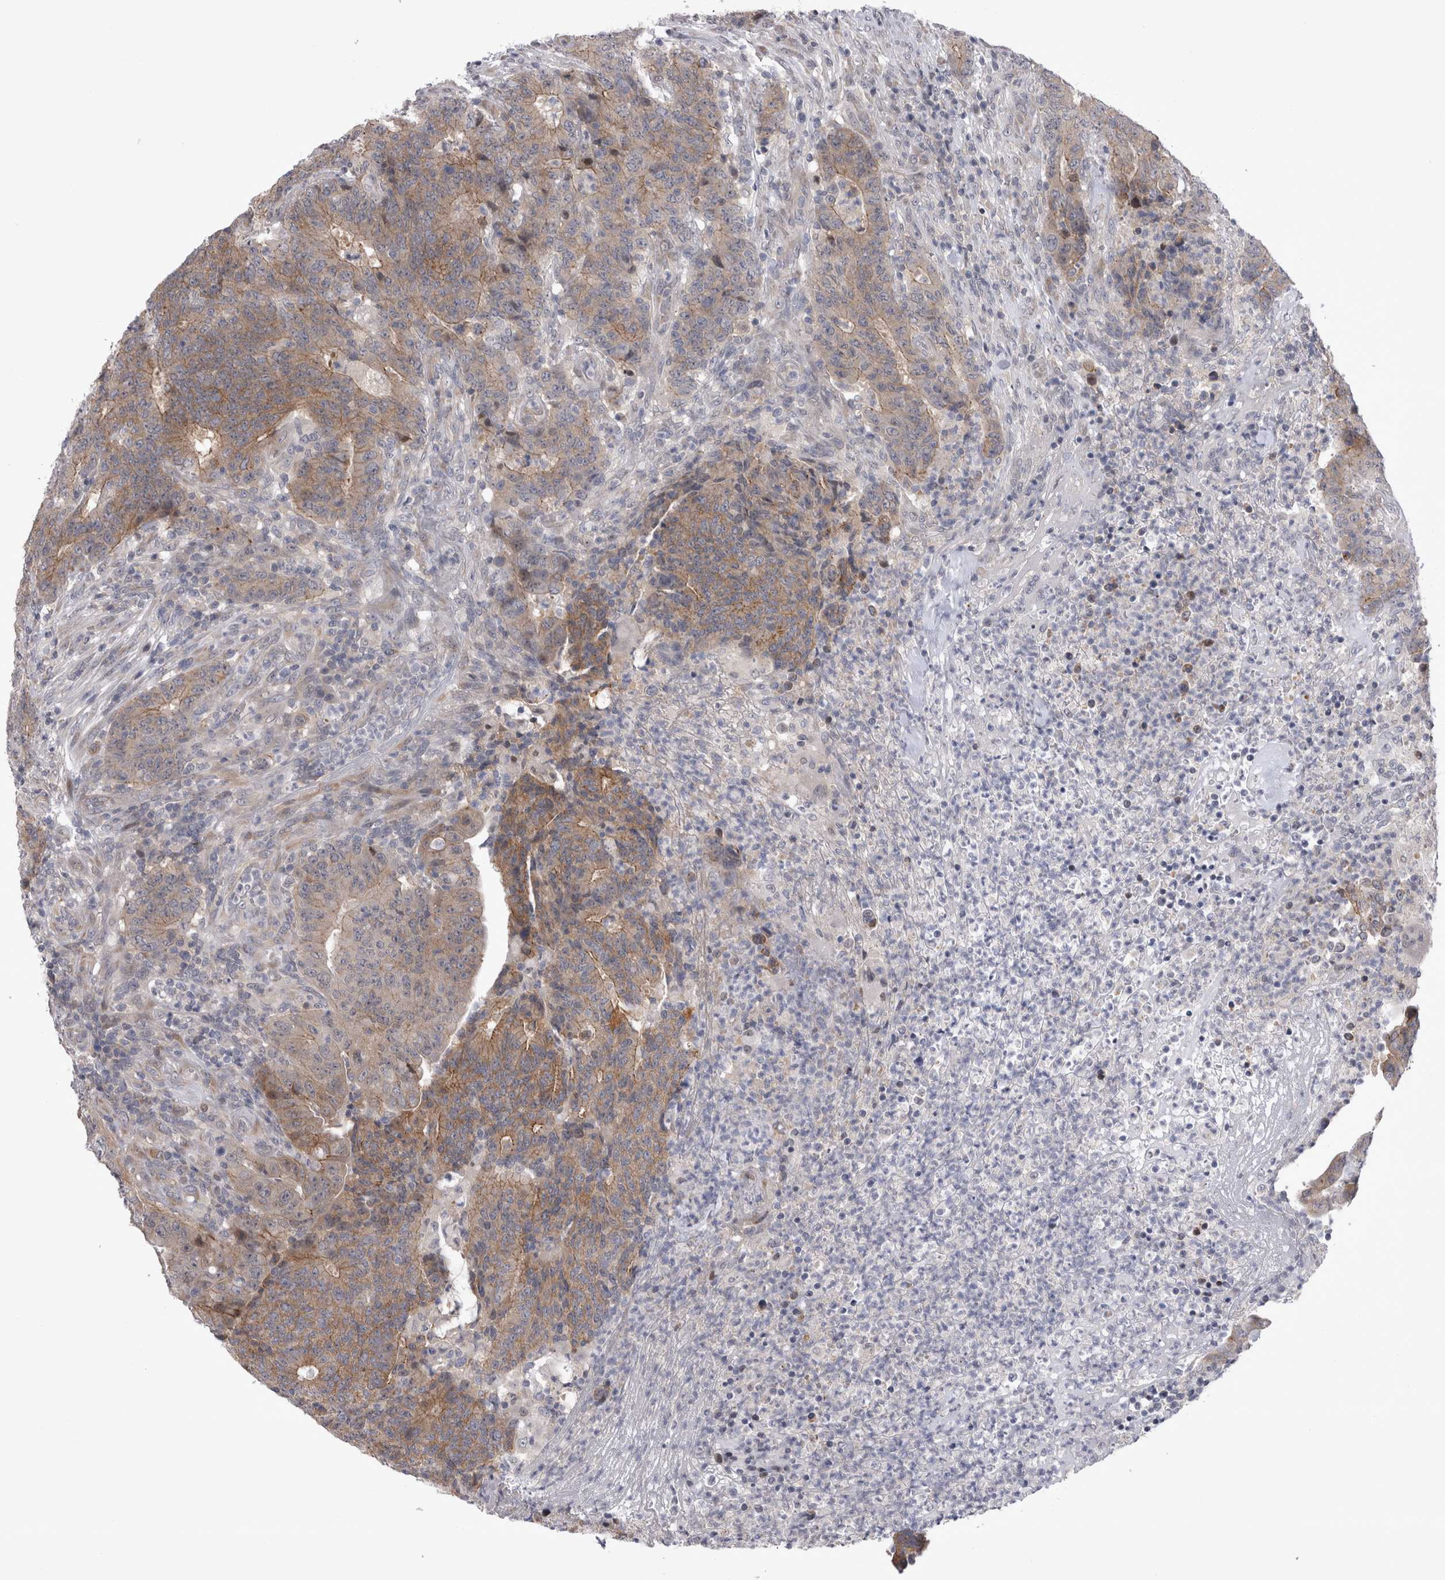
{"staining": {"intensity": "moderate", "quantity": "25%-75%", "location": "cytoplasmic/membranous"}, "tissue": "colorectal cancer", "cell_type": "Tumor cells", "image_type": "cancer", "snomed": [{"axis": "morphology", "description": "Normal tissue, NOS"}, {"axis": "morphology", "description": "Adenocarcinoma, NOS"}, {"axis": "topography", "description": "Colon"}], "caption": "High-power microscopy captured an immunohistochemistry (IHC) image of colorectal cancer (adenocarcinoma), revealing moderate cytoplasmic/membranous positivity in approximately 25%-75% of tumor cells.", "gene": "NENF", "patient": {"sex": "female", "age": 75}}